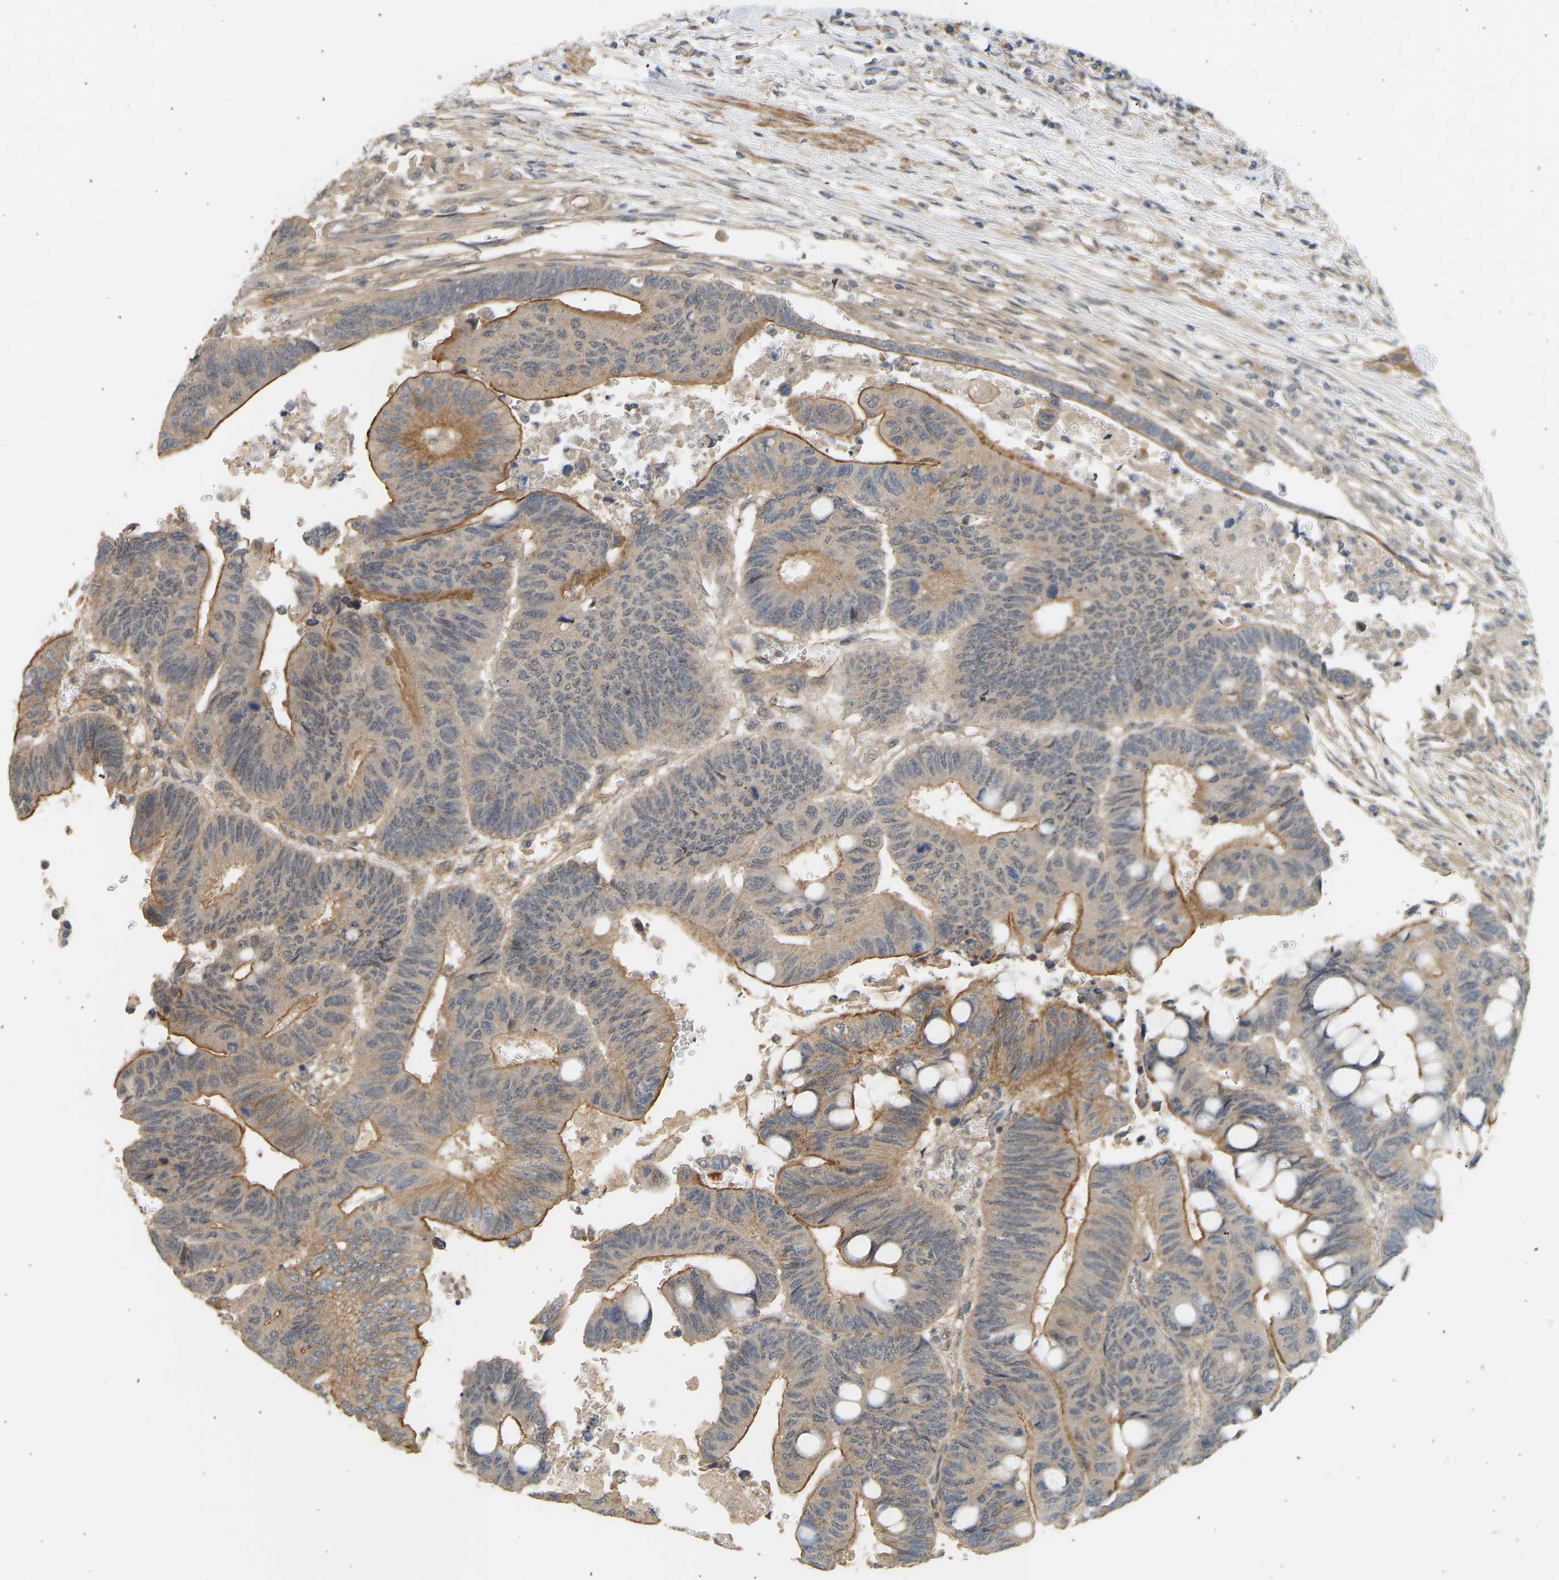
{"staining": {"intensity": "moderate", "quantity": "25%-75%", "location": "cytoplasmic/membranous"}, "tissue": "colorectal cancer", "cell_type": "Tumor cells", "image_type": "cancer", "snomed": [{"axis": "morphology", "description": "Normal tissue, NOS"}, {"axis": "morphology", "description": "Adenocarcinoma, NOS"}, {"axis": "topography", "description": "Rectum"}, {"axis": "topography", "description": "Peripheral nerve tissue"}], "caption": "Human adenocarcinoma (colorectal) stained with a protein marker displays moderate staining in tumor cells.", "gene": "RGL1", "patient": {"sex": "male", "age": 92}}